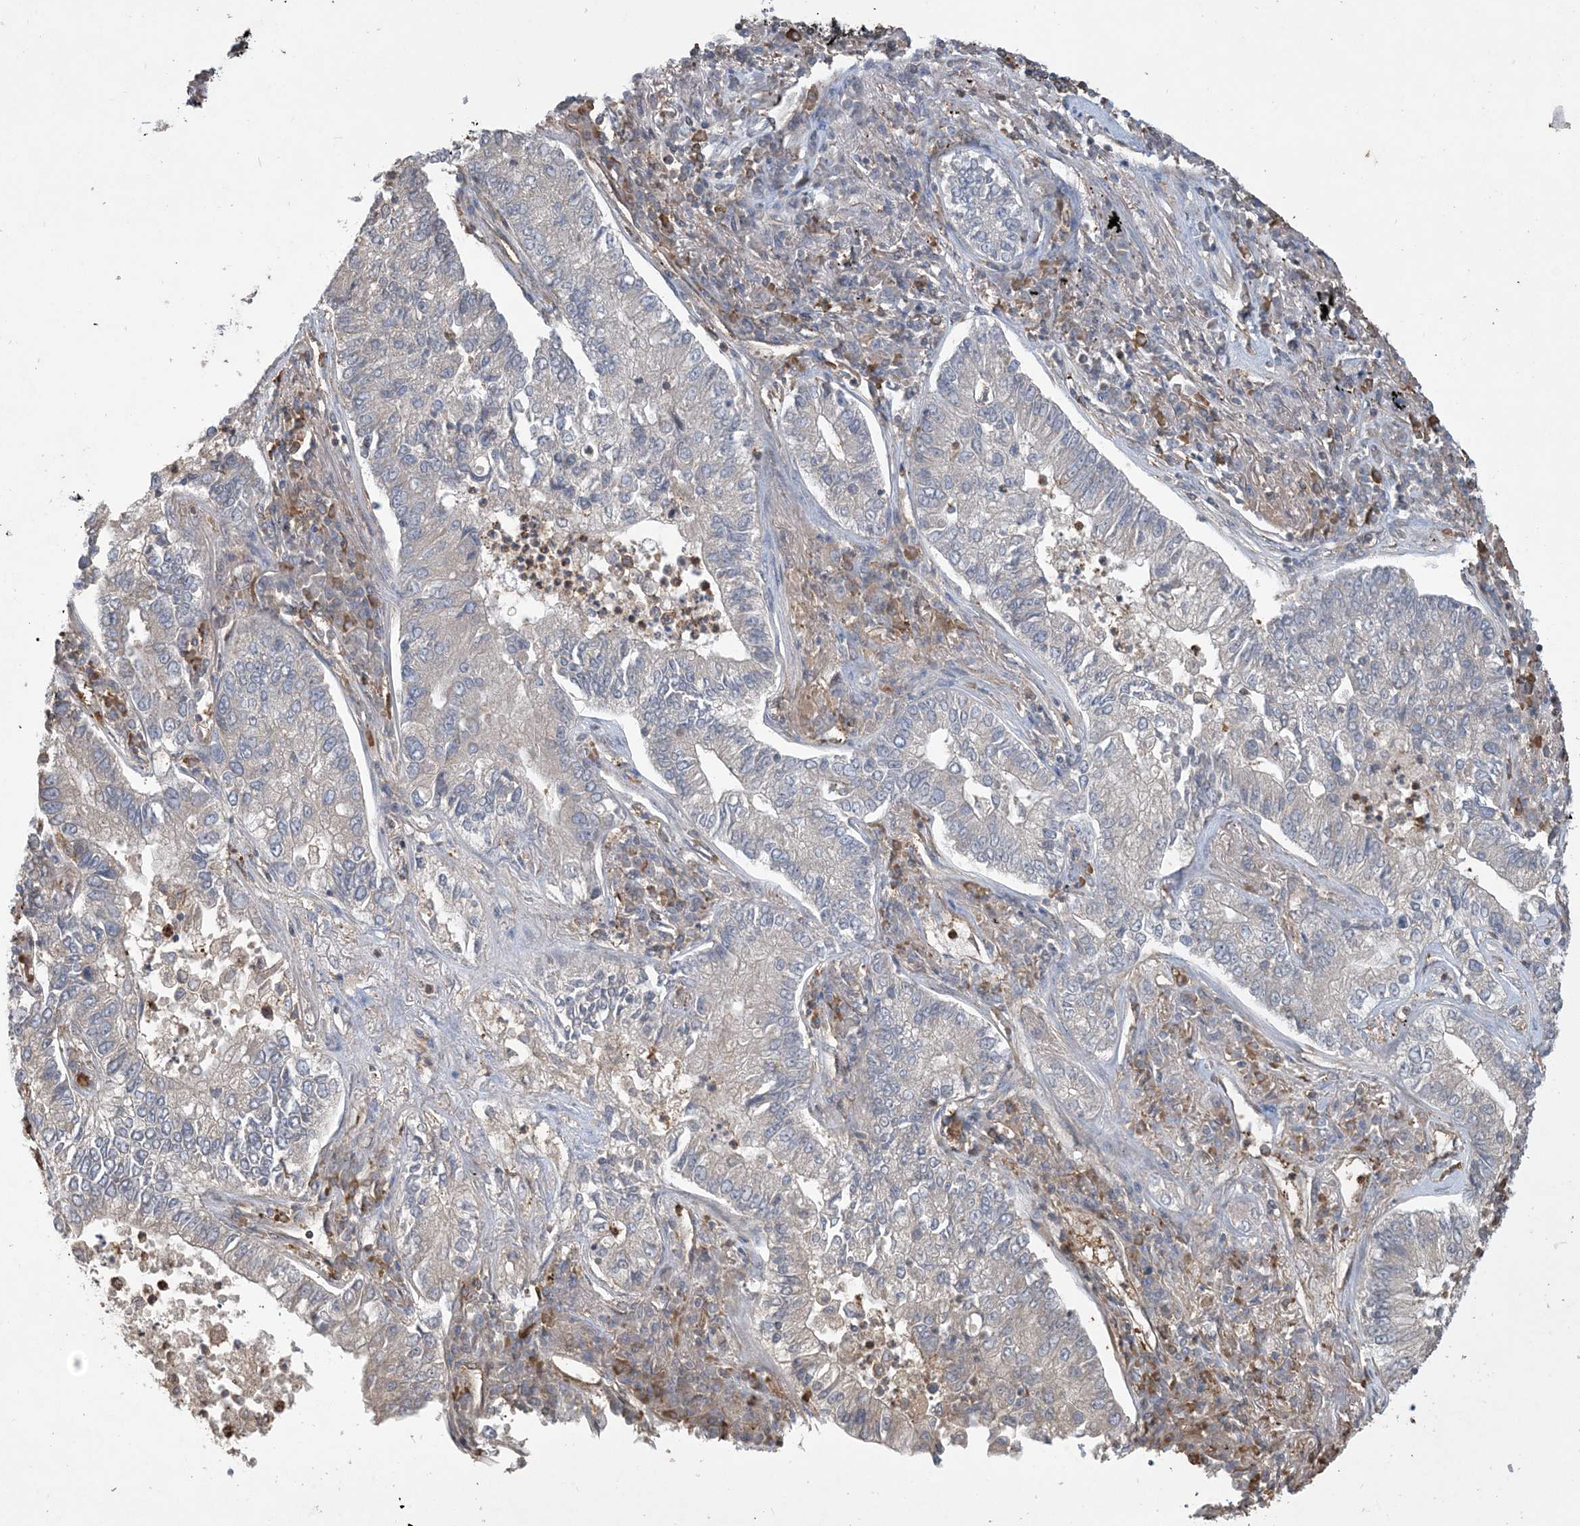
{"staining": {"intensity": "negative", "quantity": "none", "location": "none"}, "tissue": "lung cancer", "cell_type": "Tumor cells", "image_type": "cancer", "snomed": [{"axis": "morphology", "description": "Adenocarcinoma, NOS"}, {"axis": "topography", "description": "Lung"}], "caption": "High power microscopy photomicrograph of an immunohistochemistry histopathology image of lung cancer (adenocarcinoma), revealing no significant positivity in tumor cells.", "gene": "TMSB4X", "patient": {"sex": "male", "age": 49}}